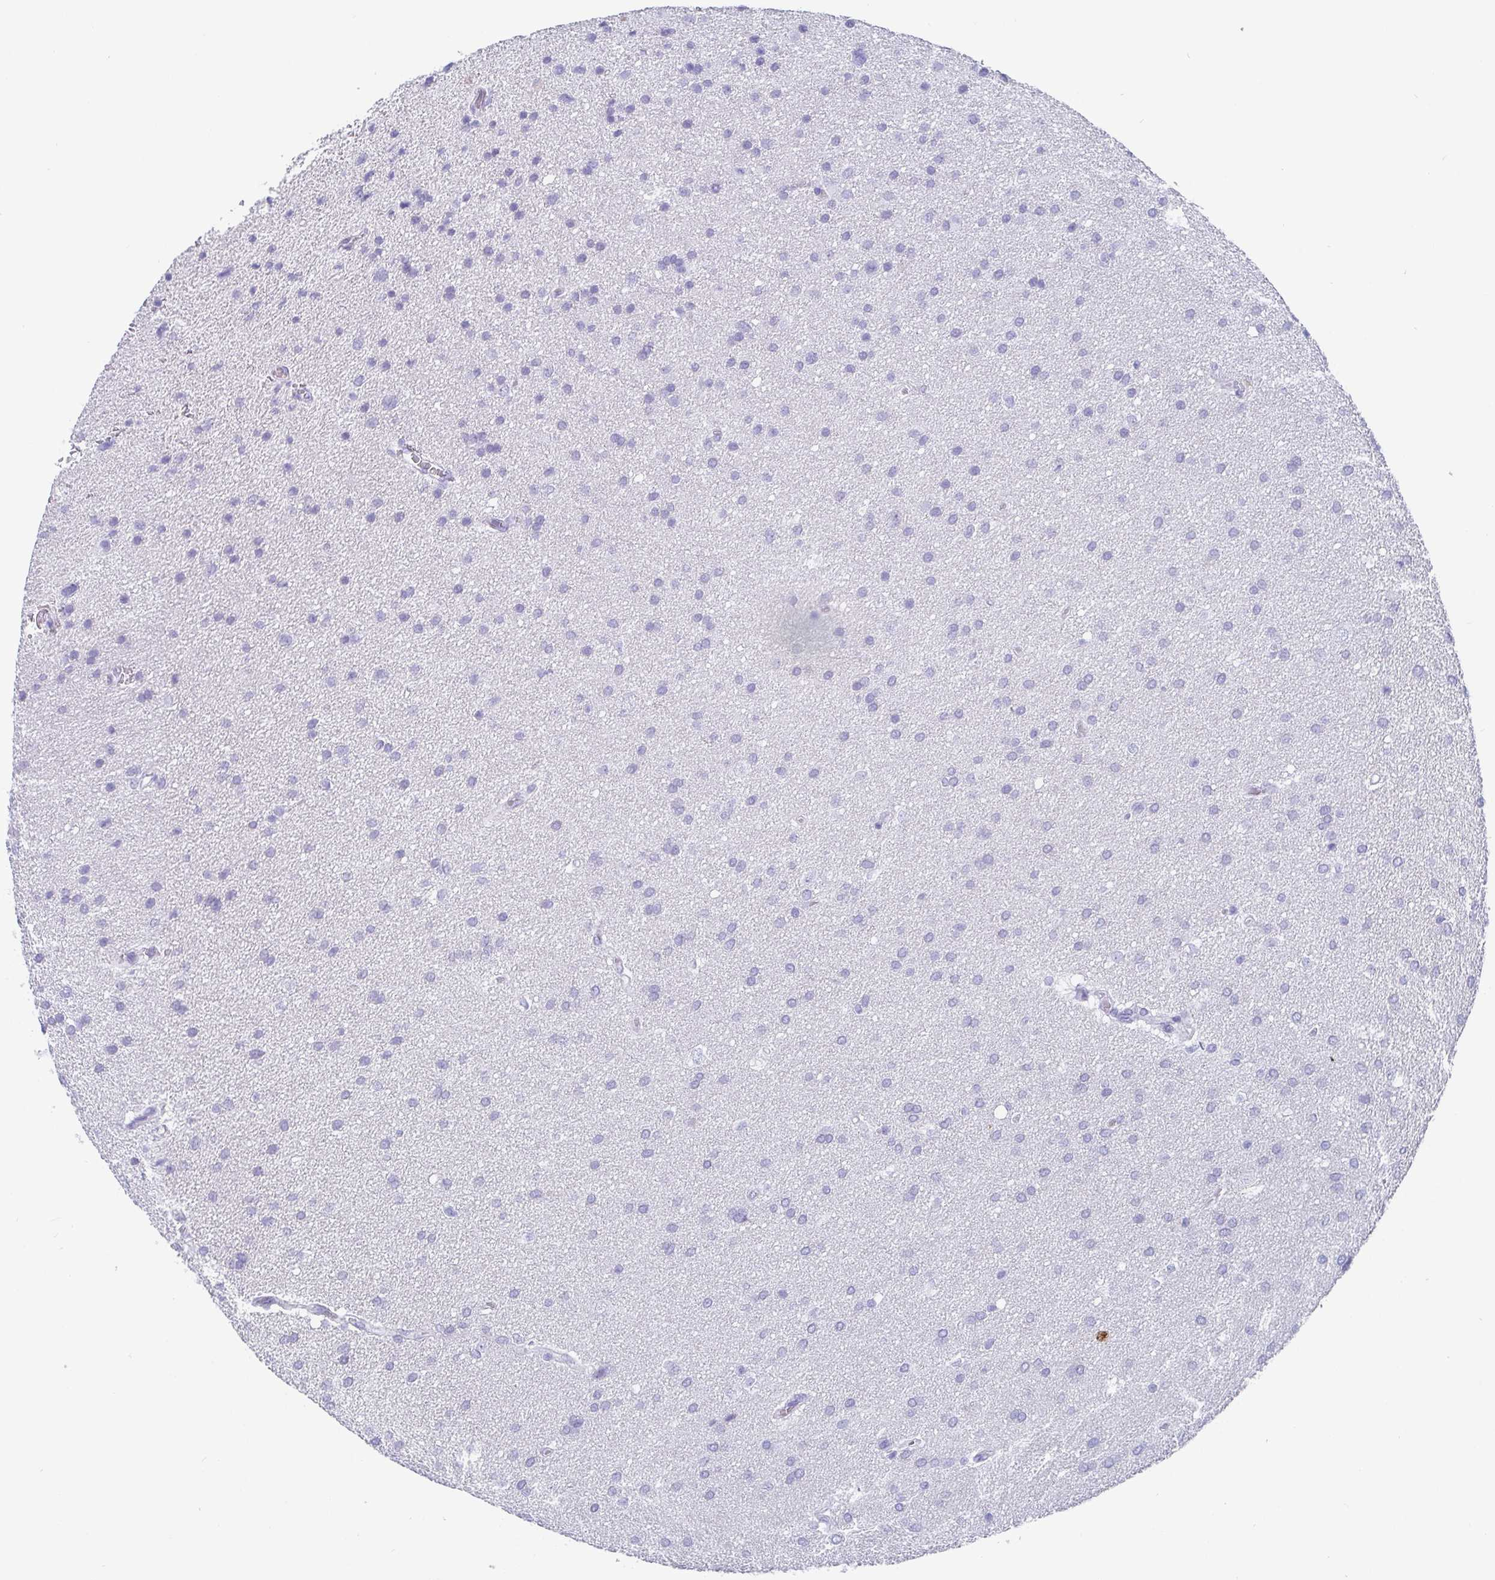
{"staining": {"intensity": "negative", "quantity": "none", "location": "none"}, "tissue": "glioma", "cell_type": "Tumor cells", "image_type": "cancer", "snomed": [{"axis": "morphology", "description": "Glioma, malignant, Low grade"}, {"axis": "topography", "description": "Brain"}], "caption": "Tumor cells show no significant protein expression in malignant low-grade glioma.", "gene": "SCGN", "patient": {"sex": "female", "age": 54}}